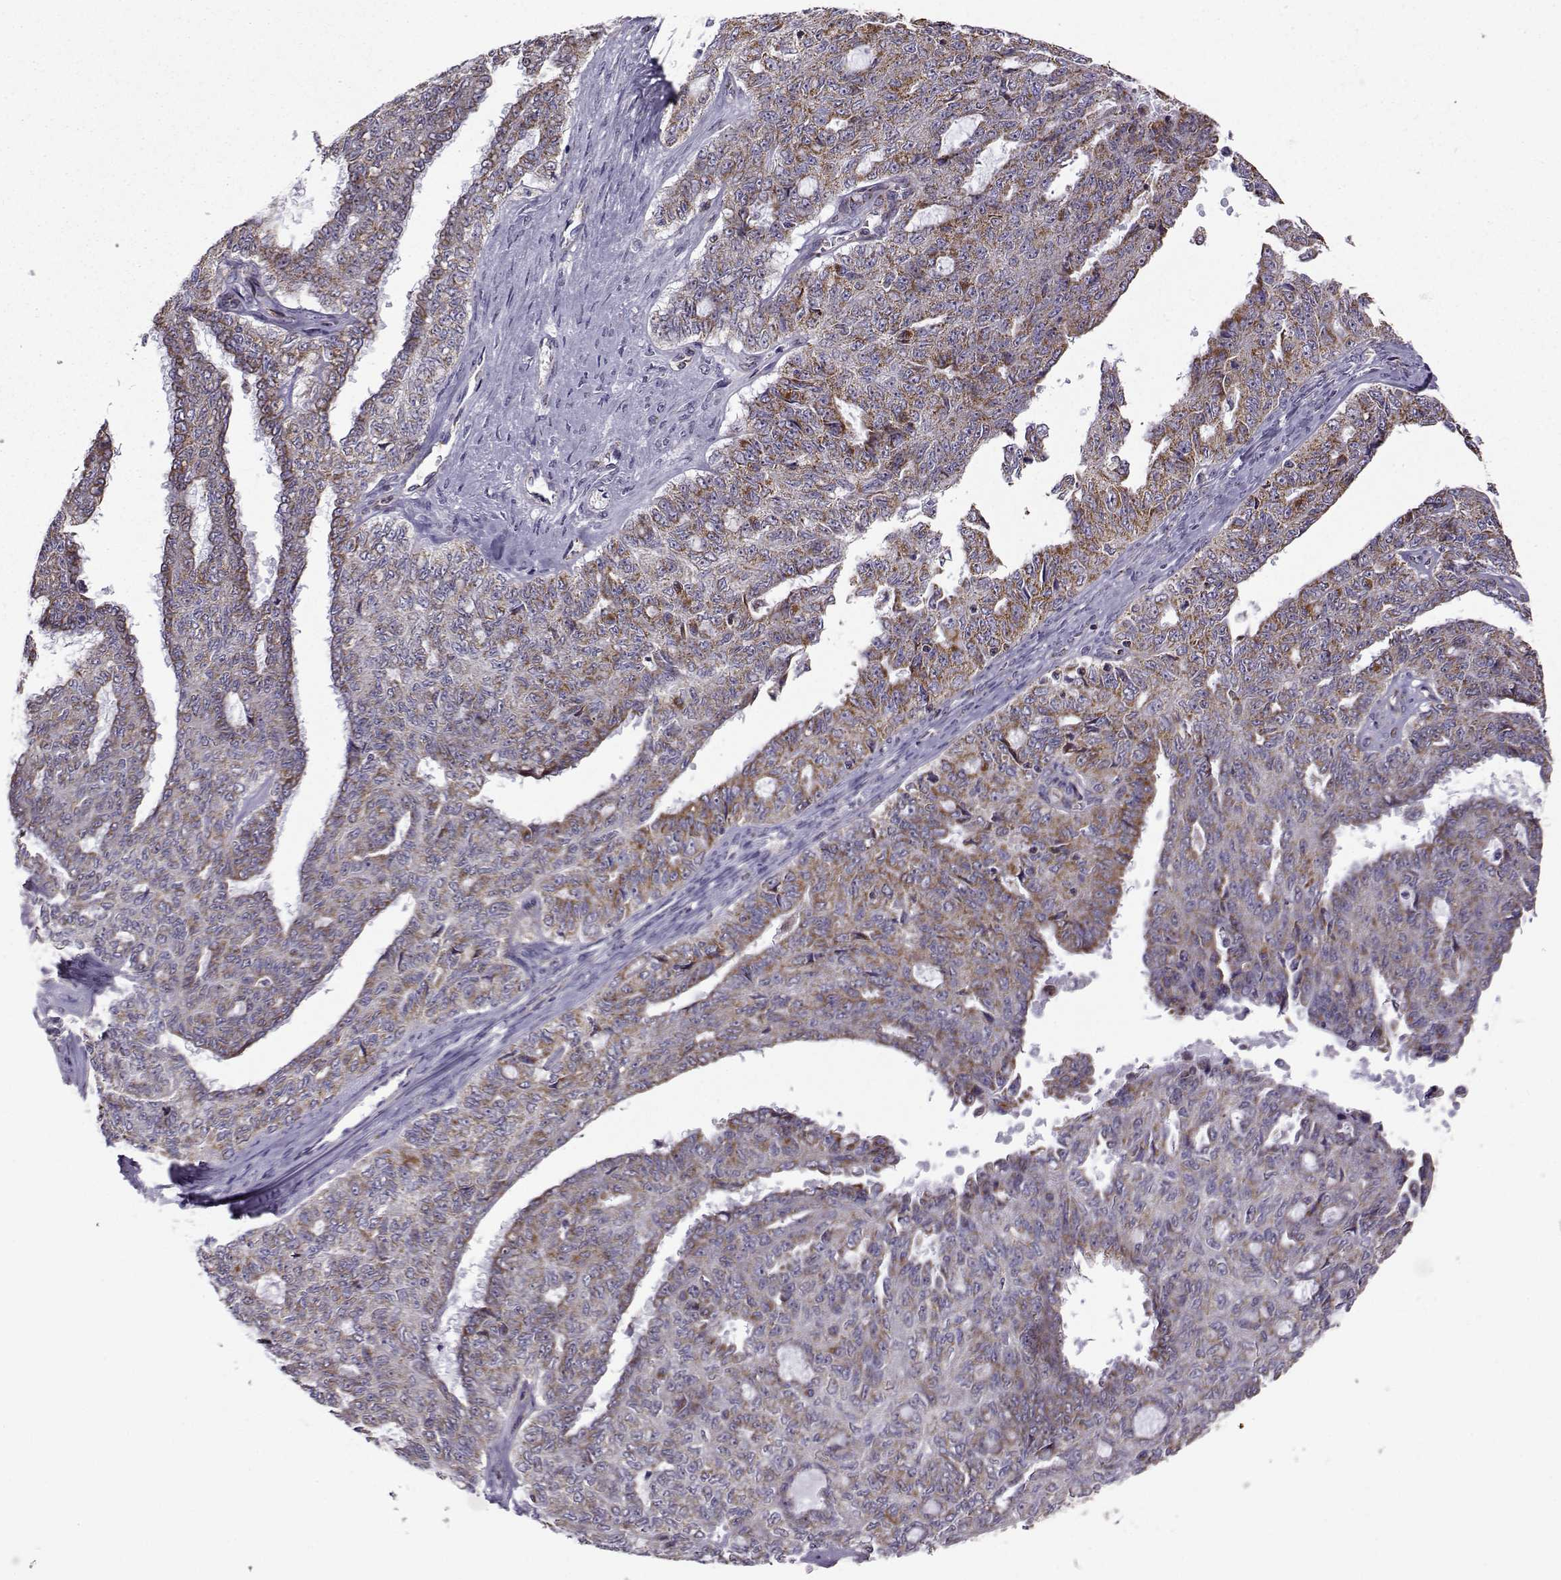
{"staining": {"intensity": "strong", "quantity": "25%-75%", "location": "cytoplasmic/membranous"}, "tissue": "ovarian cancer", "cell_type": "Tumor cells", "image_type": "cancer", "snomed": [{"axis": "morphology", "description": "Cystadenocarcinoma, serous, NOS"}, {"axis": "topography", "description": "Ovary"}], "caption": "A brown stain highlights strong cytoplasmic/membranous expression of a protein in human ovarian cancer tumor cells.", "gene": "NECAB3", "patient": {"sex": "female", "age": 71}}